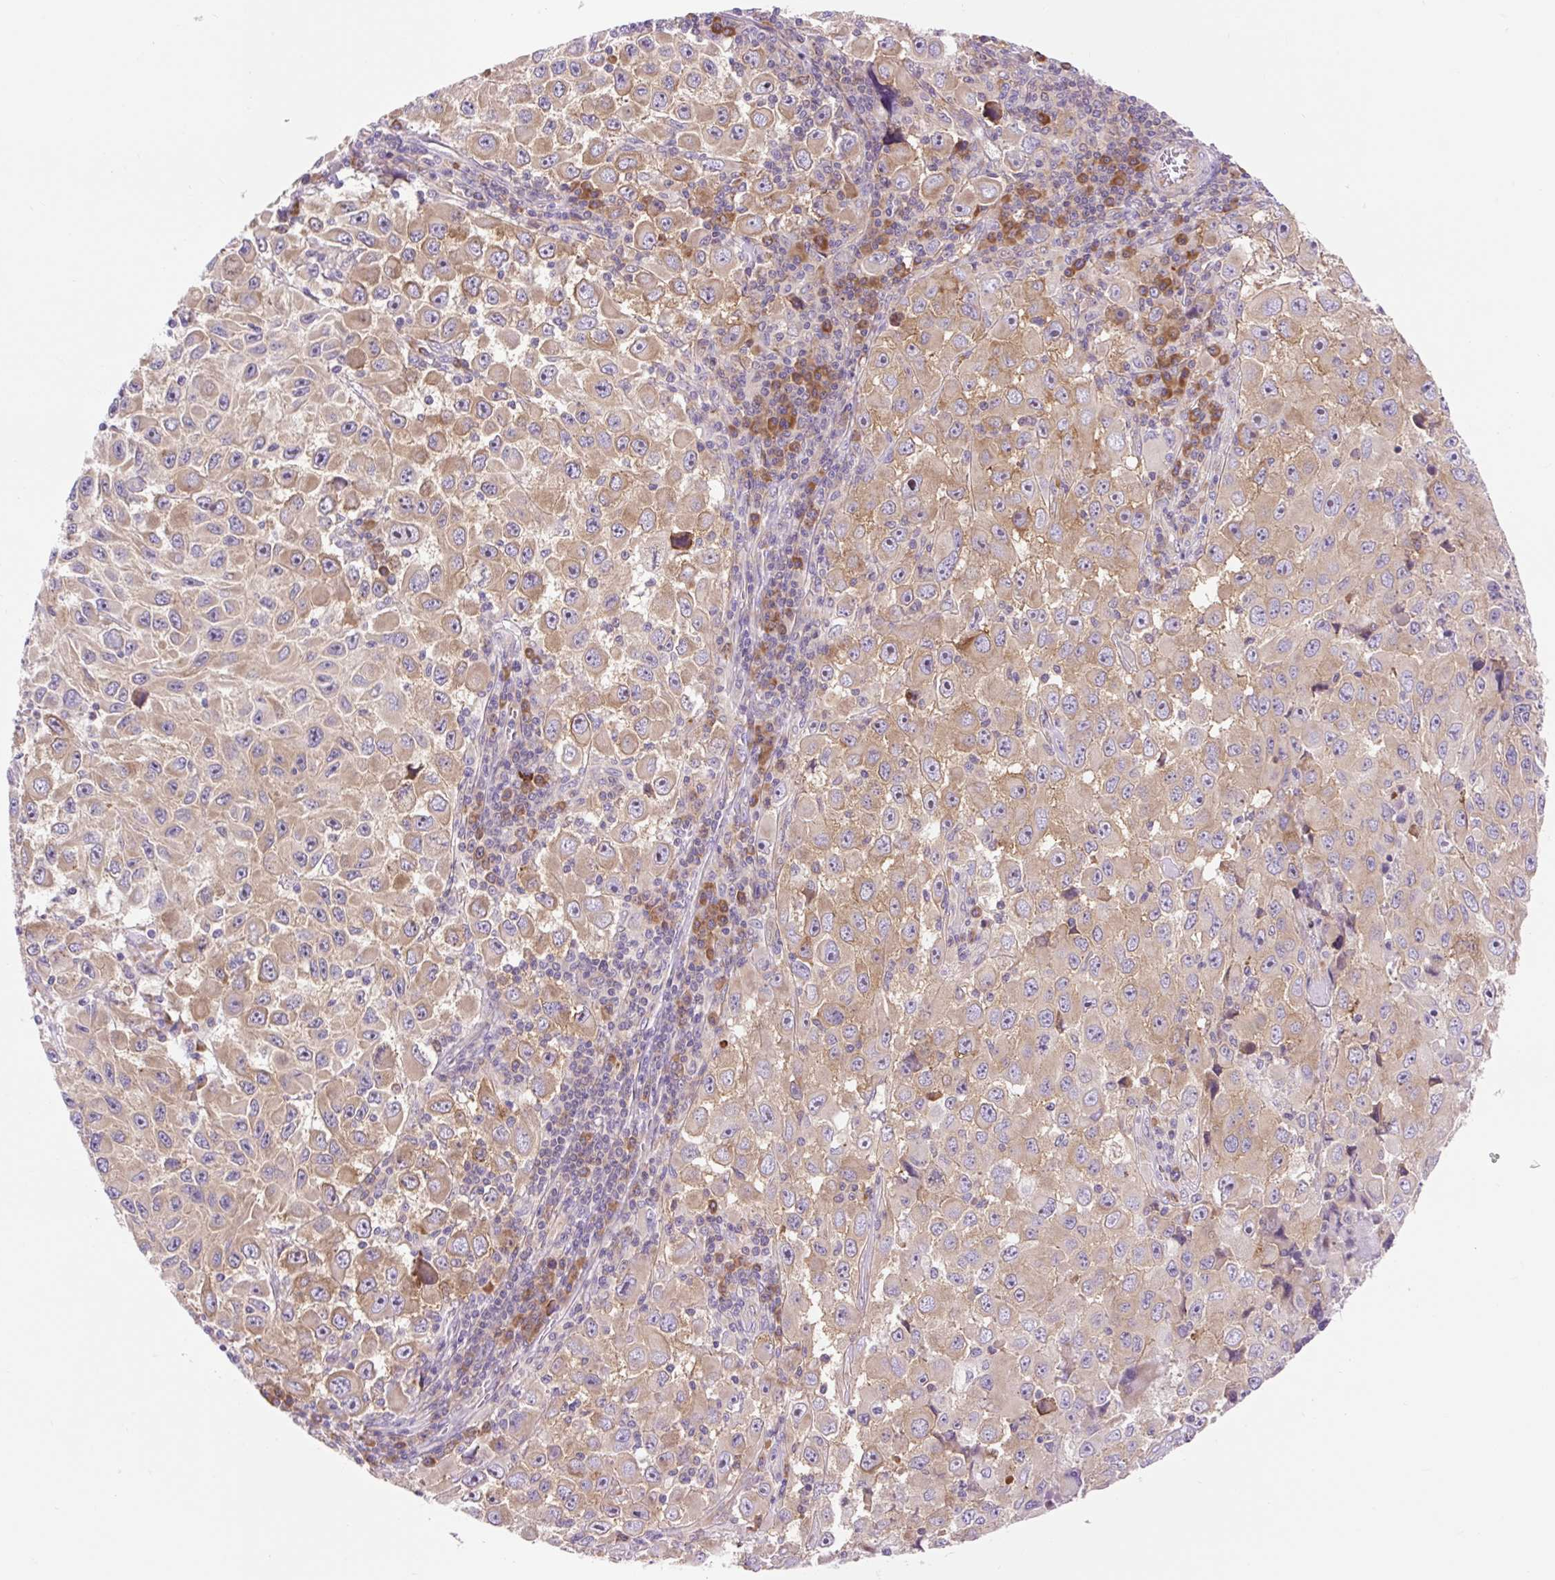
{"staining": {"intensity": "moderate", "quantity": ">75%", "location": "cytoplasmic/membranous"}, "tissue": "melanoma", "cell_type": "Tumor cells", "image_type": "cancer", "snomed": [{"axis": "morphology", "description": "Malignant melanoma, Metastatic site"}, {"axis": "topography", "description": "Lymph node"}], "caption": "Immunohistochemical staining of human malignant melanoma (metastatic site) shows moderate cytoplasmic/membranous protein expression in about >75% of tumor cells.", "gene": "GPR45", "patient": {"sex": "female", "age": 67}}